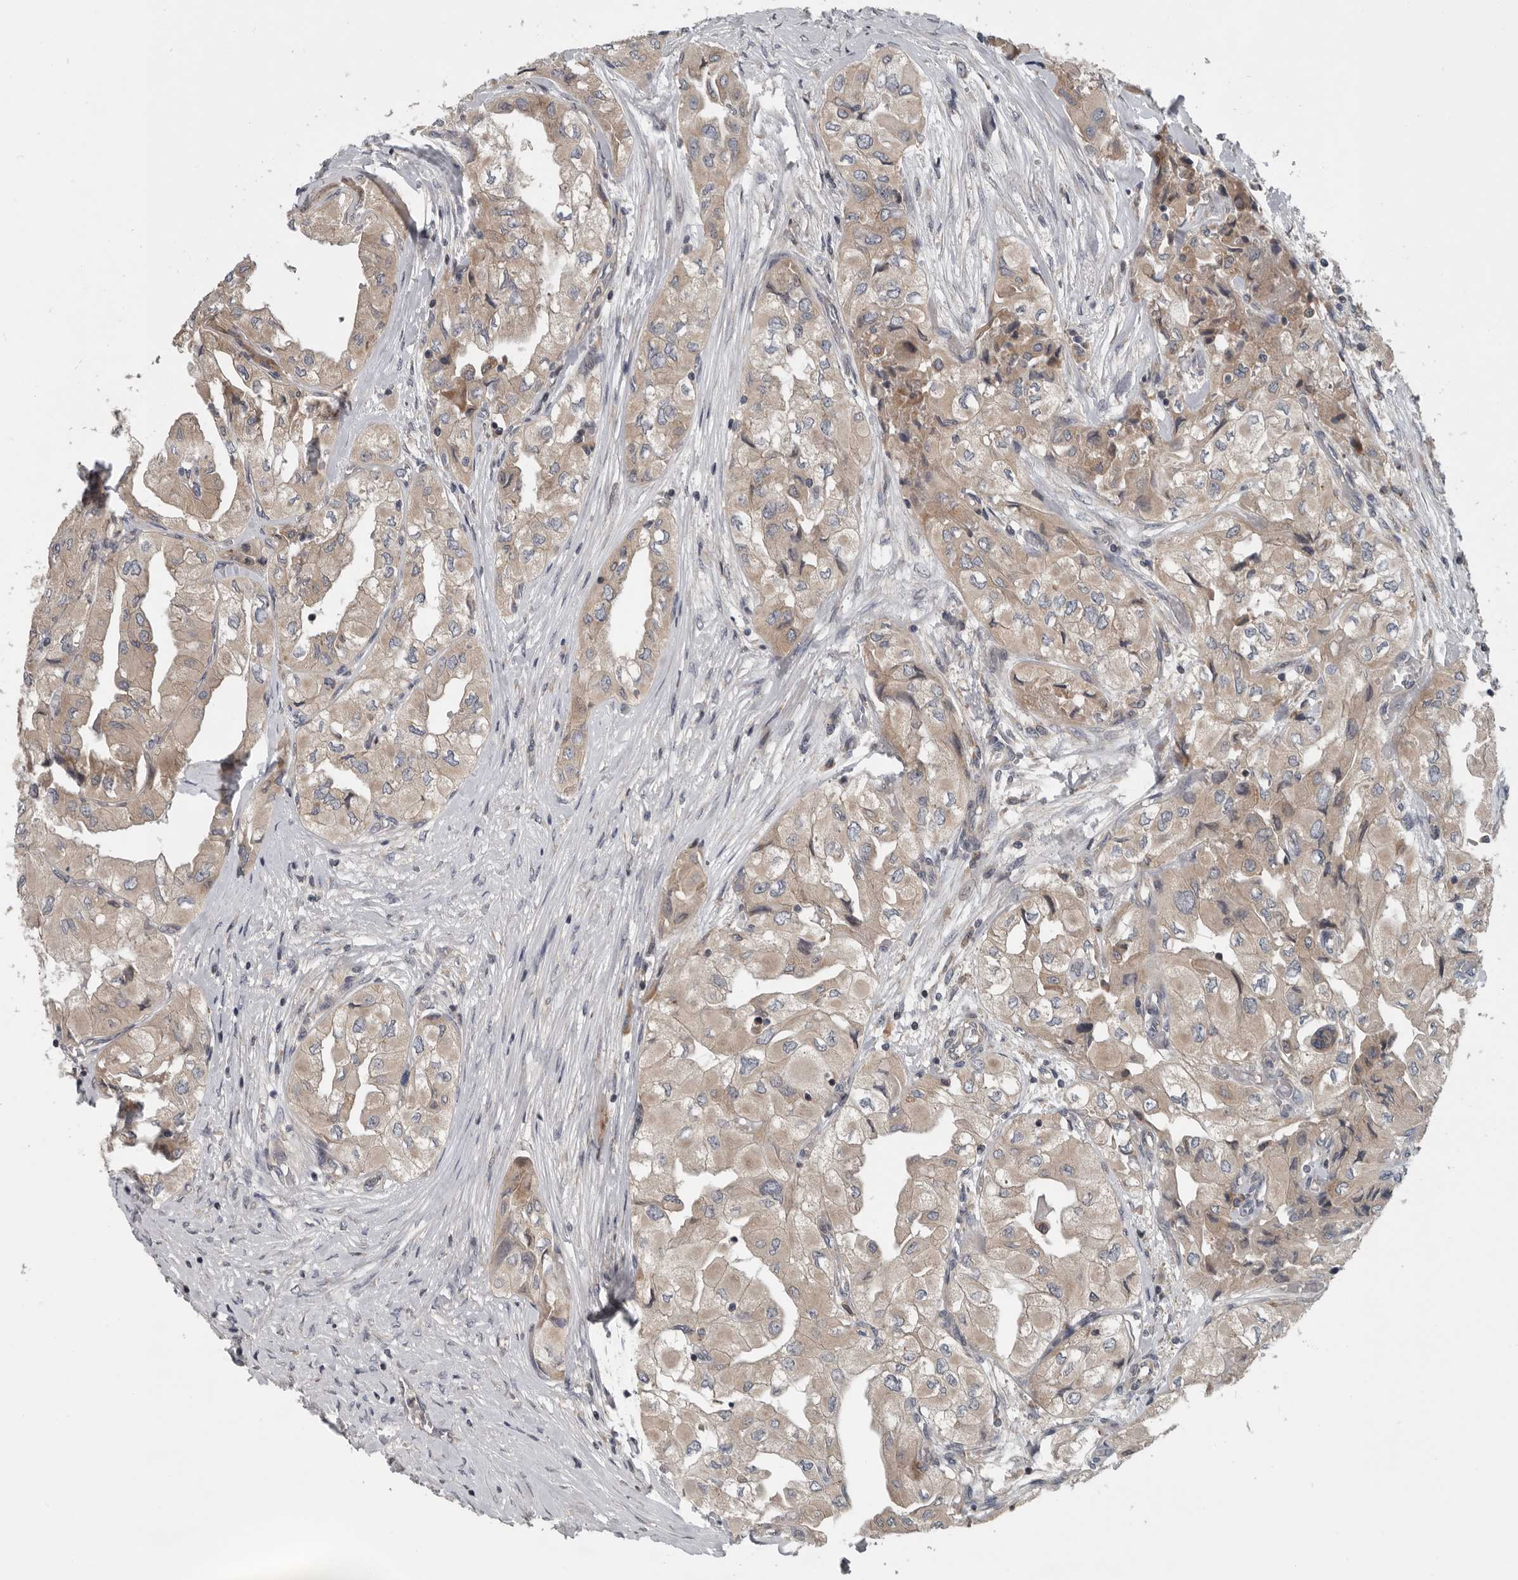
{"staining": {"intensity": "moderate", "quantity": ">75%", "location": "cytoplasmic/membranous"}, "tissue": "thyroid cancer", "cell_type": "Tumor cells", "image_type": "cancer", "snomed": [{"axis": "morphology", "description": "Papillary adenocarcinoma, NOS"}, {"axis": "topography", "description": "Thyroid gland"}], "caption": "Tumor cells exhibit medium levels of moderate cytoplasmic/membranous expression in about >75% of cells in thyroid papillary adenocarcinoma.", "gene": "TMEM199", "patient": {"sex": "female", "age": 59}}